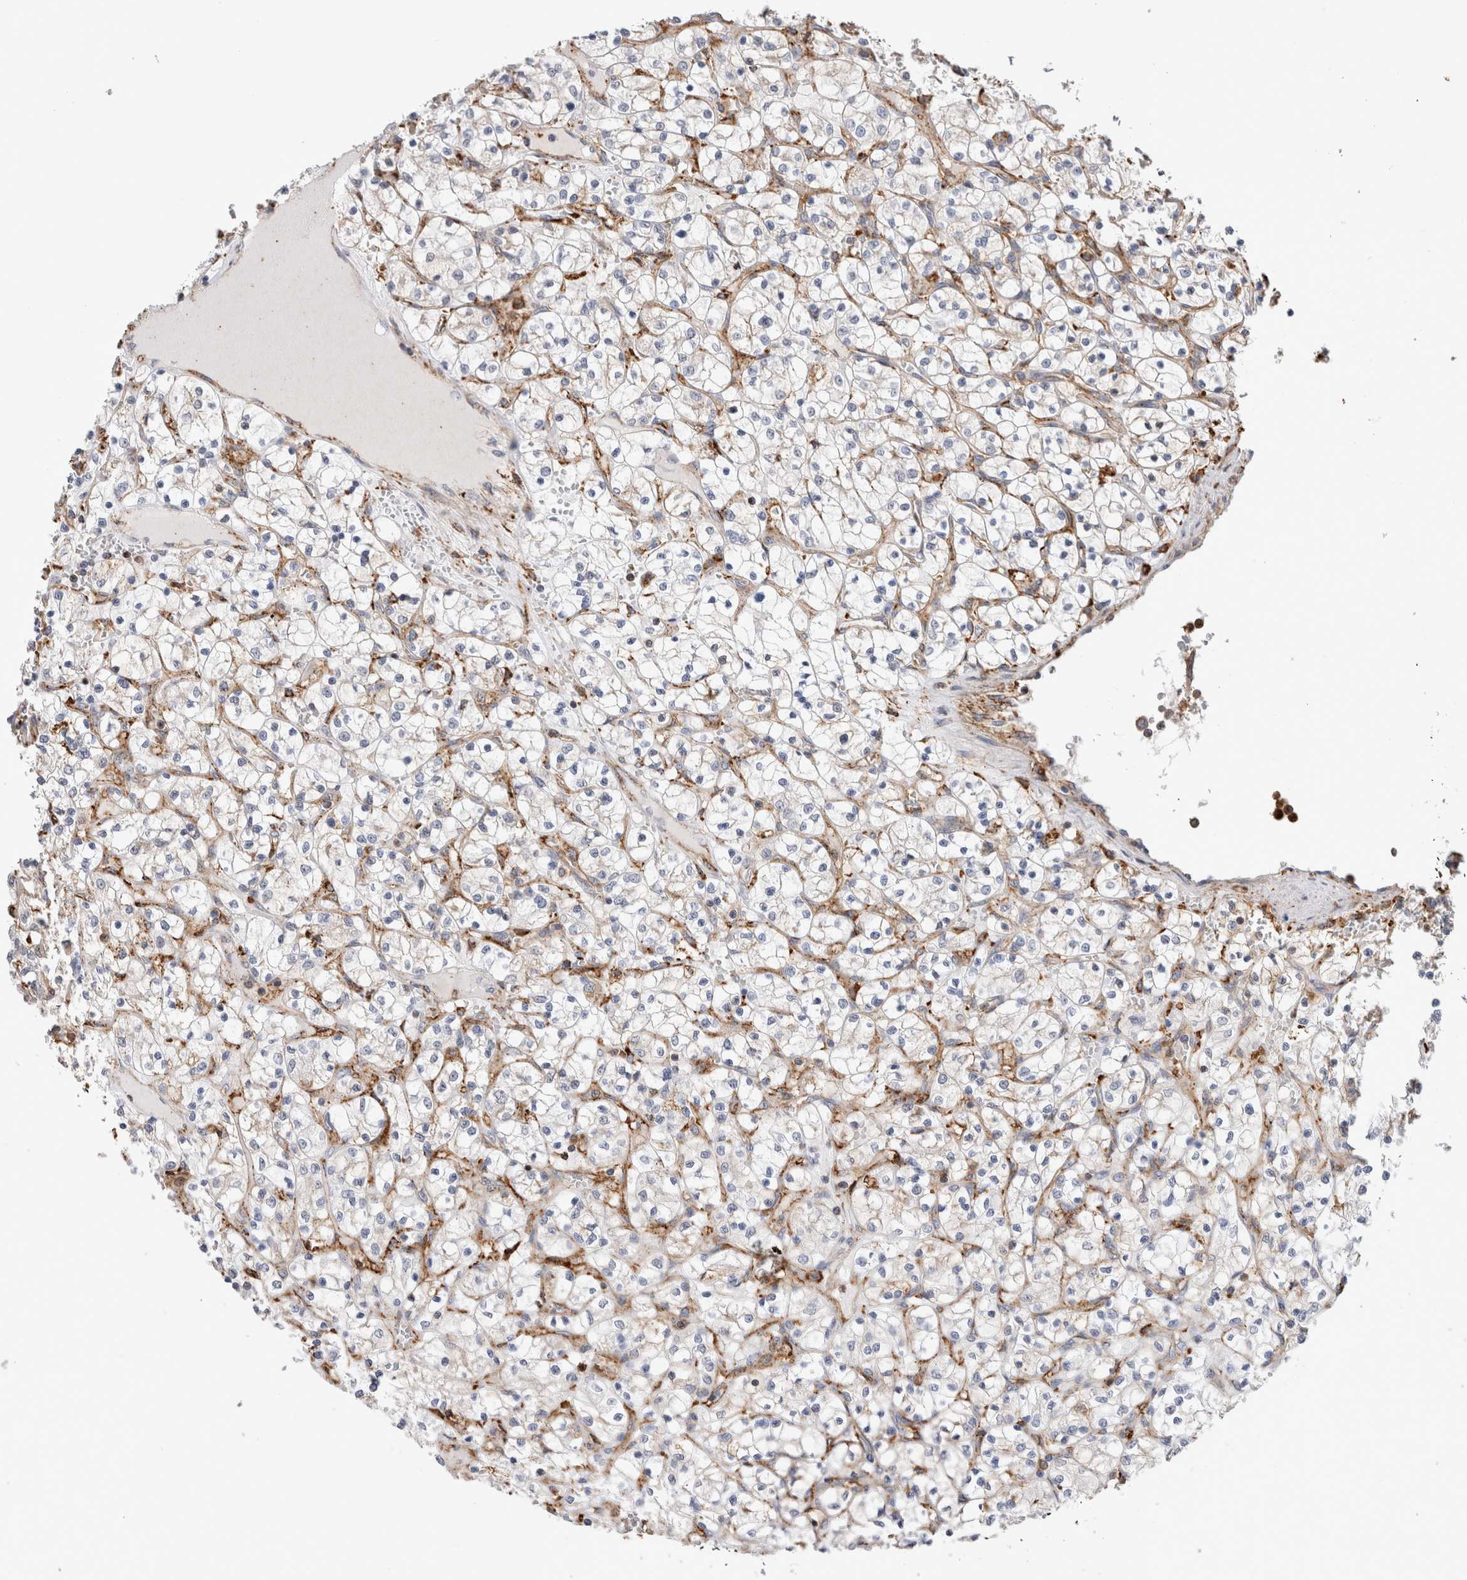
{"staining": {"intensity": "negative", "quantity": "none", "location": "none"}, "tissue": "renal cancer", "cell_type": "Tumor cells", "image_type": "cancer", "snomed": [{"axis": "morphology", "description": "Adenocarcinoma, NOS"}, {"axis": "topography", "description": "Kidney"}], "caption": "This histopathology image is of renal cancer stained with immunohistochemistry to label a protein in brown with the nuclei are counter-stained blue. There is no positivity in tumor cells.", "gene": "CCDC88B", "patient": {"sex": "female", "age": 69}}